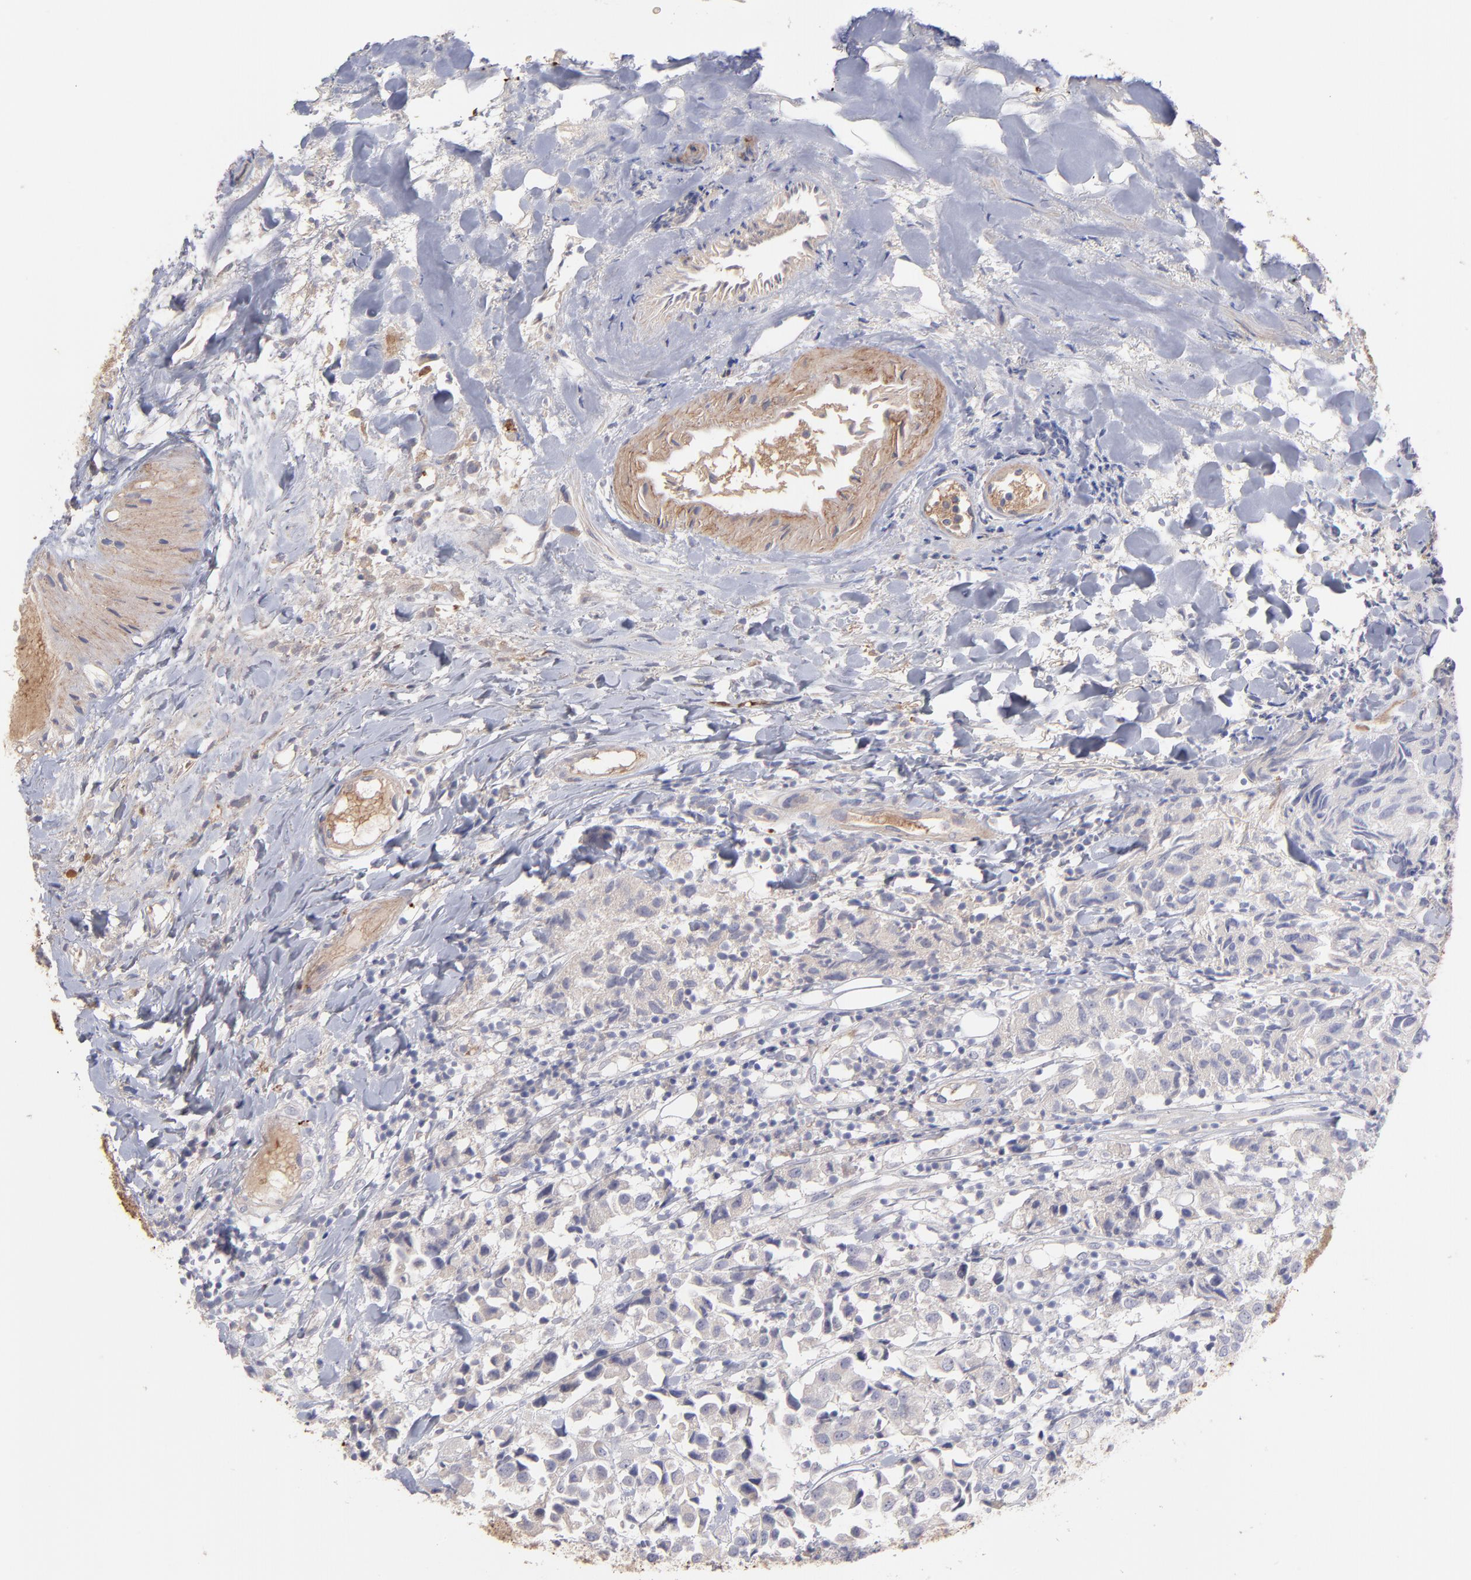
{"staining": {"intensity": "weak", "quantity": "25%-75%", "location": "cytoplasmic/membranous"}, "tissue": "urothelial cancer", "cell_type": "Tumor cells", "image_type": "cancer", "snomed": [{"axis": "morphology", "description": "Urothelial carcinoma, High grade"}, {"axis": "topography", "description": "Urinary bladder"}], "caption": "Brown immunohistochemical staining in urothelial cancer reveals weak cytoplasmic/membranous staining in approximately 25%-75% of tumor cells.", "gene": "F13B", "patient": {"sex": "female", "age": 75}}